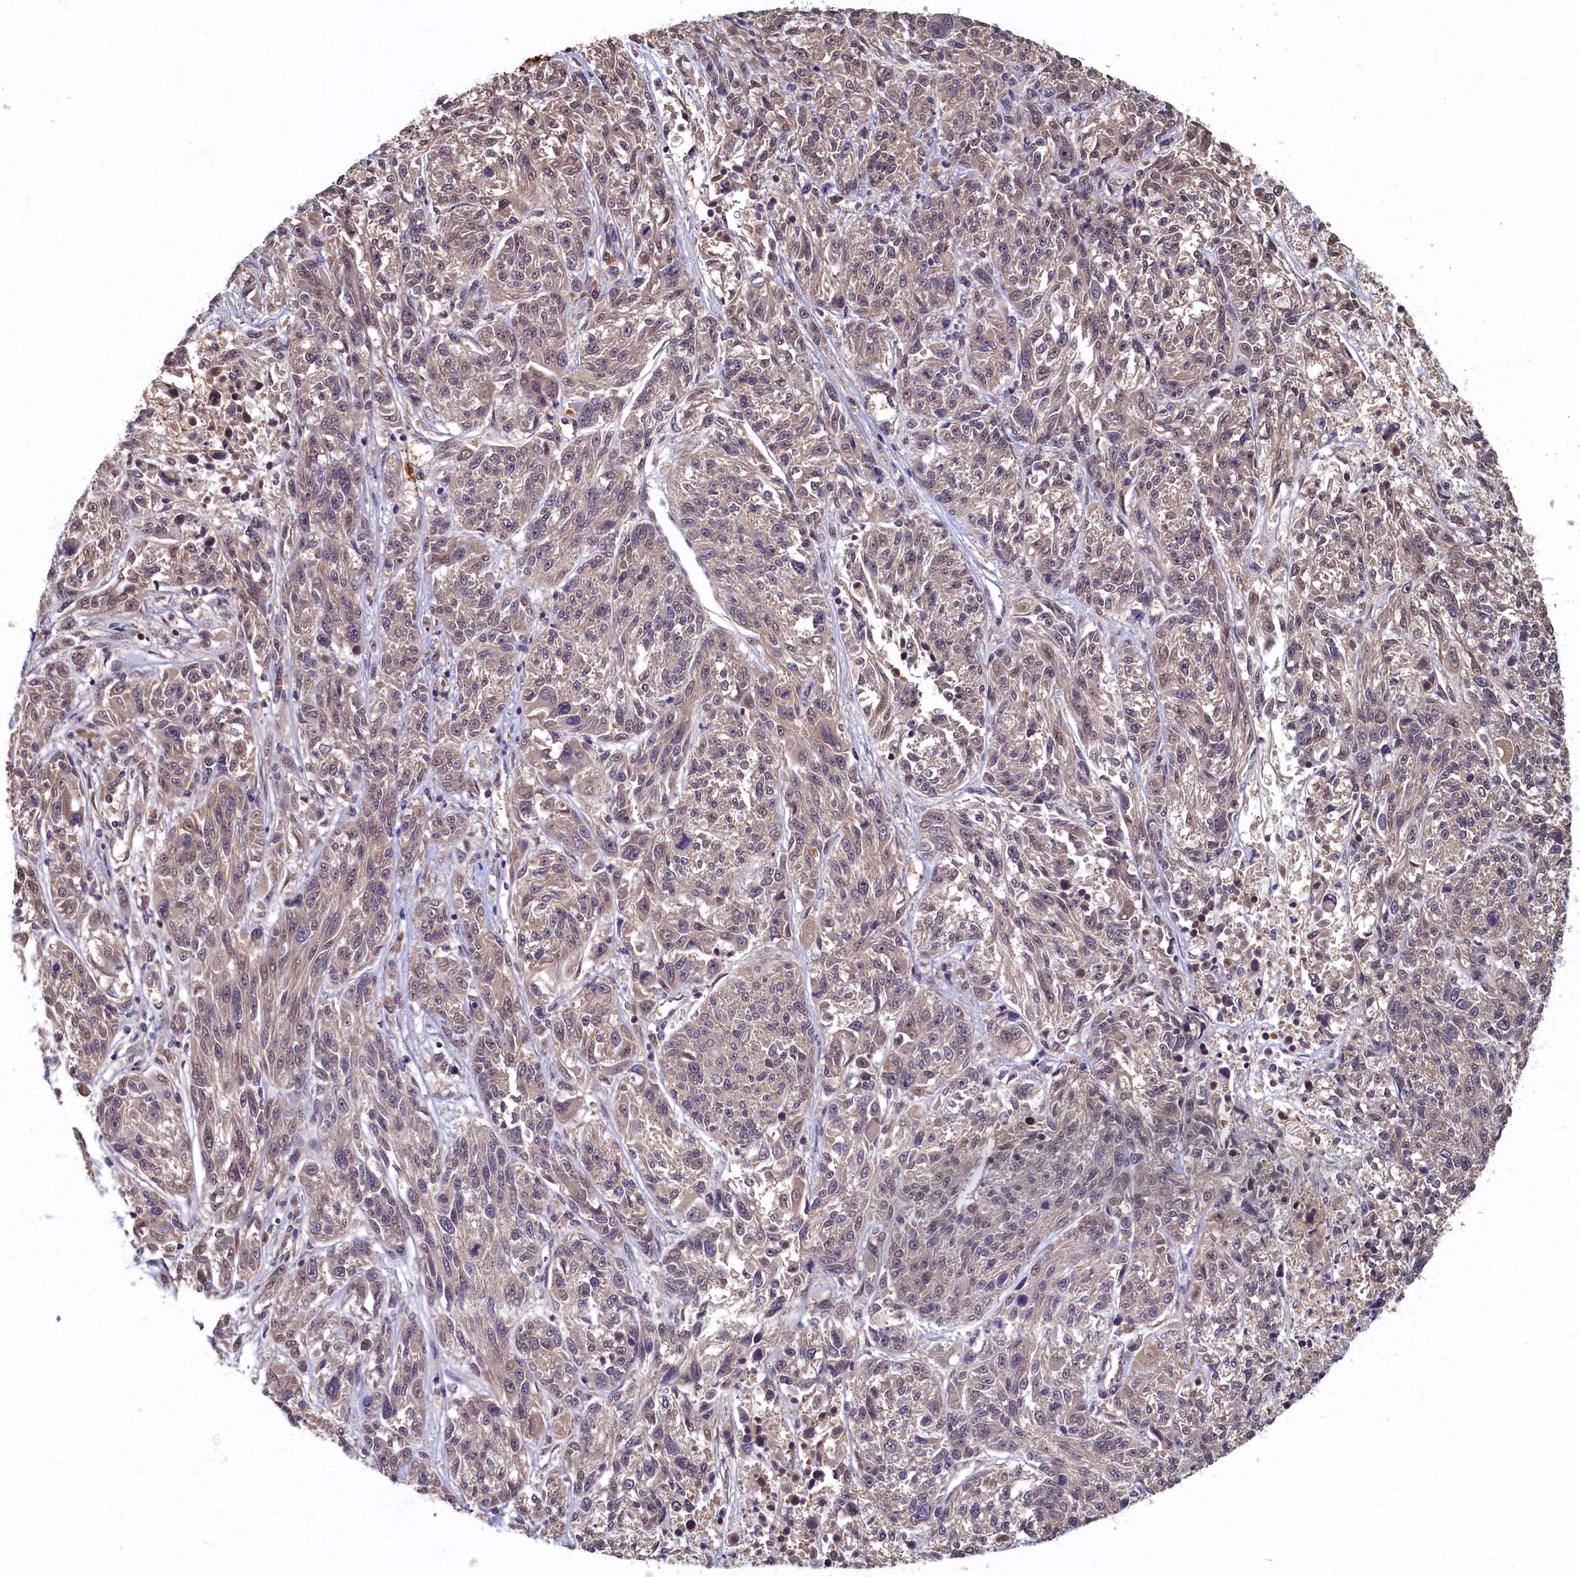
{"staining": {"intensity": "weak", "quantity": "25%-75%", "location": "cytoplasmic/membranous"}, "tissue": "melanoma", "cell_type": "Tumor cells", "image_type": "cancer", "snomed": [{"axis": "morphology", "description": "Malignant melanoma, NOS"}, {"axis": "topography", "description": "Skin"}], "caption": "Melanoma stained for a protein (brown) exhibits weak cytoplasmic/membranous positive positivity in about 25%-75% of tumor cells.", "gene": "LCMT2", "patient": {"sex": "male", "age": 53}}